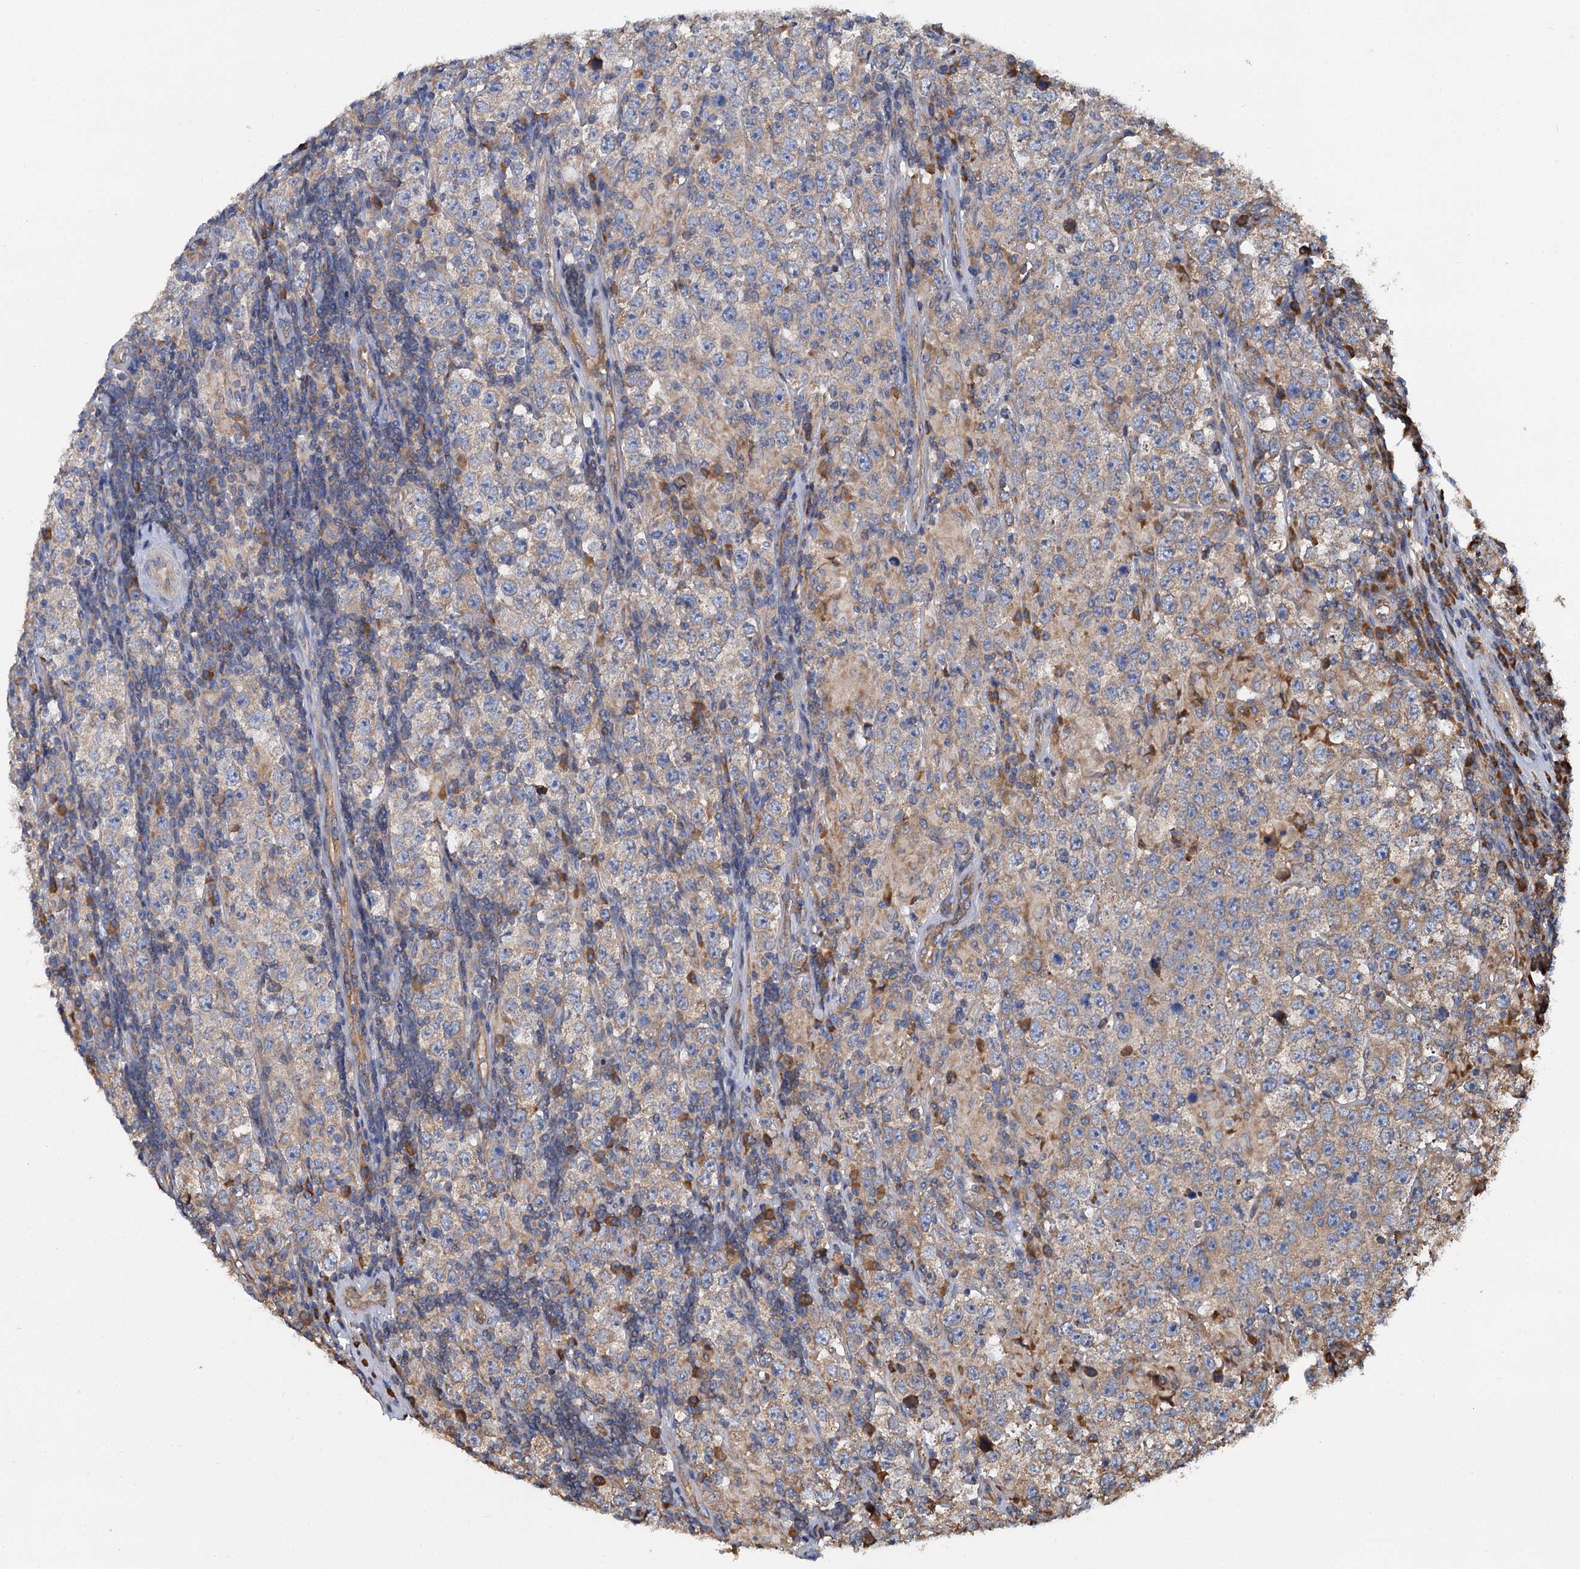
{"staining": {"intensity": "weak", "quantity": "<25%", "location": "cytoplasmic/membranous"}, "tissue": "testis cancer", "cell_type": "Tumor cells", "image_type": "cancer", "snomed": [{"axis": "morphology", "description": "Normal tissue, NOS"}, {"axis": "morphology", "description": "Urothelial carcinoma, High grade"}, {"axis": "morphology", "description": "Seminoma, NOS"}, {"axis": "morphology", "description": "Carcinoma, Embryonal, NOS"}, {"axis": "topography", "description": "Urinary bladder"}, {"axis": "topography", "description": "Testis"}], "caption": "IHC histopathology image of neoplastic tissue: testis cancer stained with DAB exhibits no significant protein staining in tumor cells. (DAB immunohistochemistry visualized using brightfield microscopy, high magnification).", "gene": "LINS1", "patient": {"sex": "male", "age": 41}}